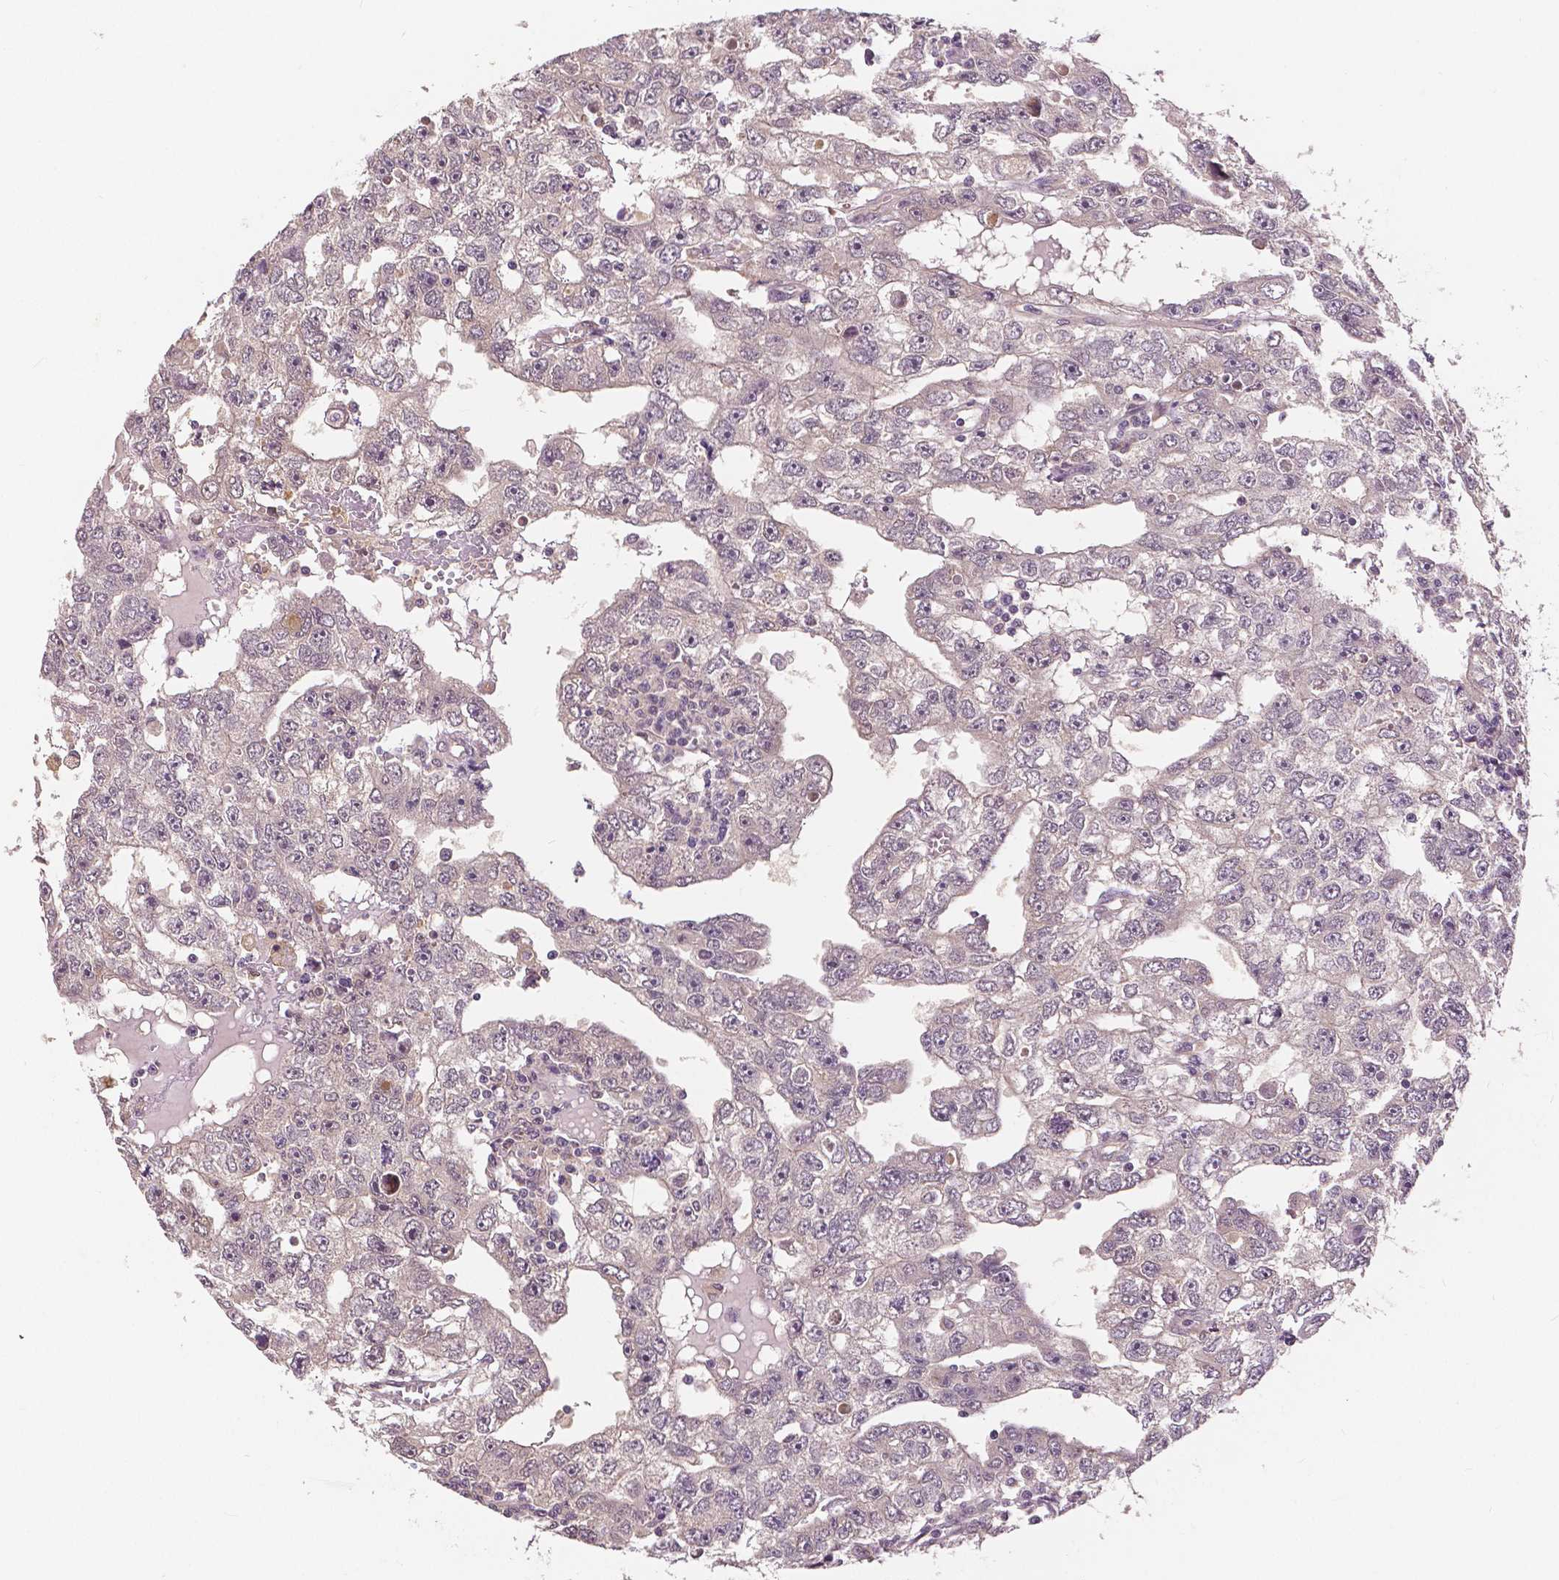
{"staining": {"intensity": "negative", "quantity": "none", "location": "none"}, "tissue": "testis cancer", "cell_type": "Tumor cells", "image_type": "cancer", "snomed": [{"axis": "morphology", "description": "Carcinoma, Embryonal, NOS"}, {"axis": "topography", "description": "Testis"}], "caption": "There is no significant staining in tumor cells of embryonal carcinoma (testis).", "gene": "MAP1LC3B", "patient": {"sex": "male", "age": 20}}